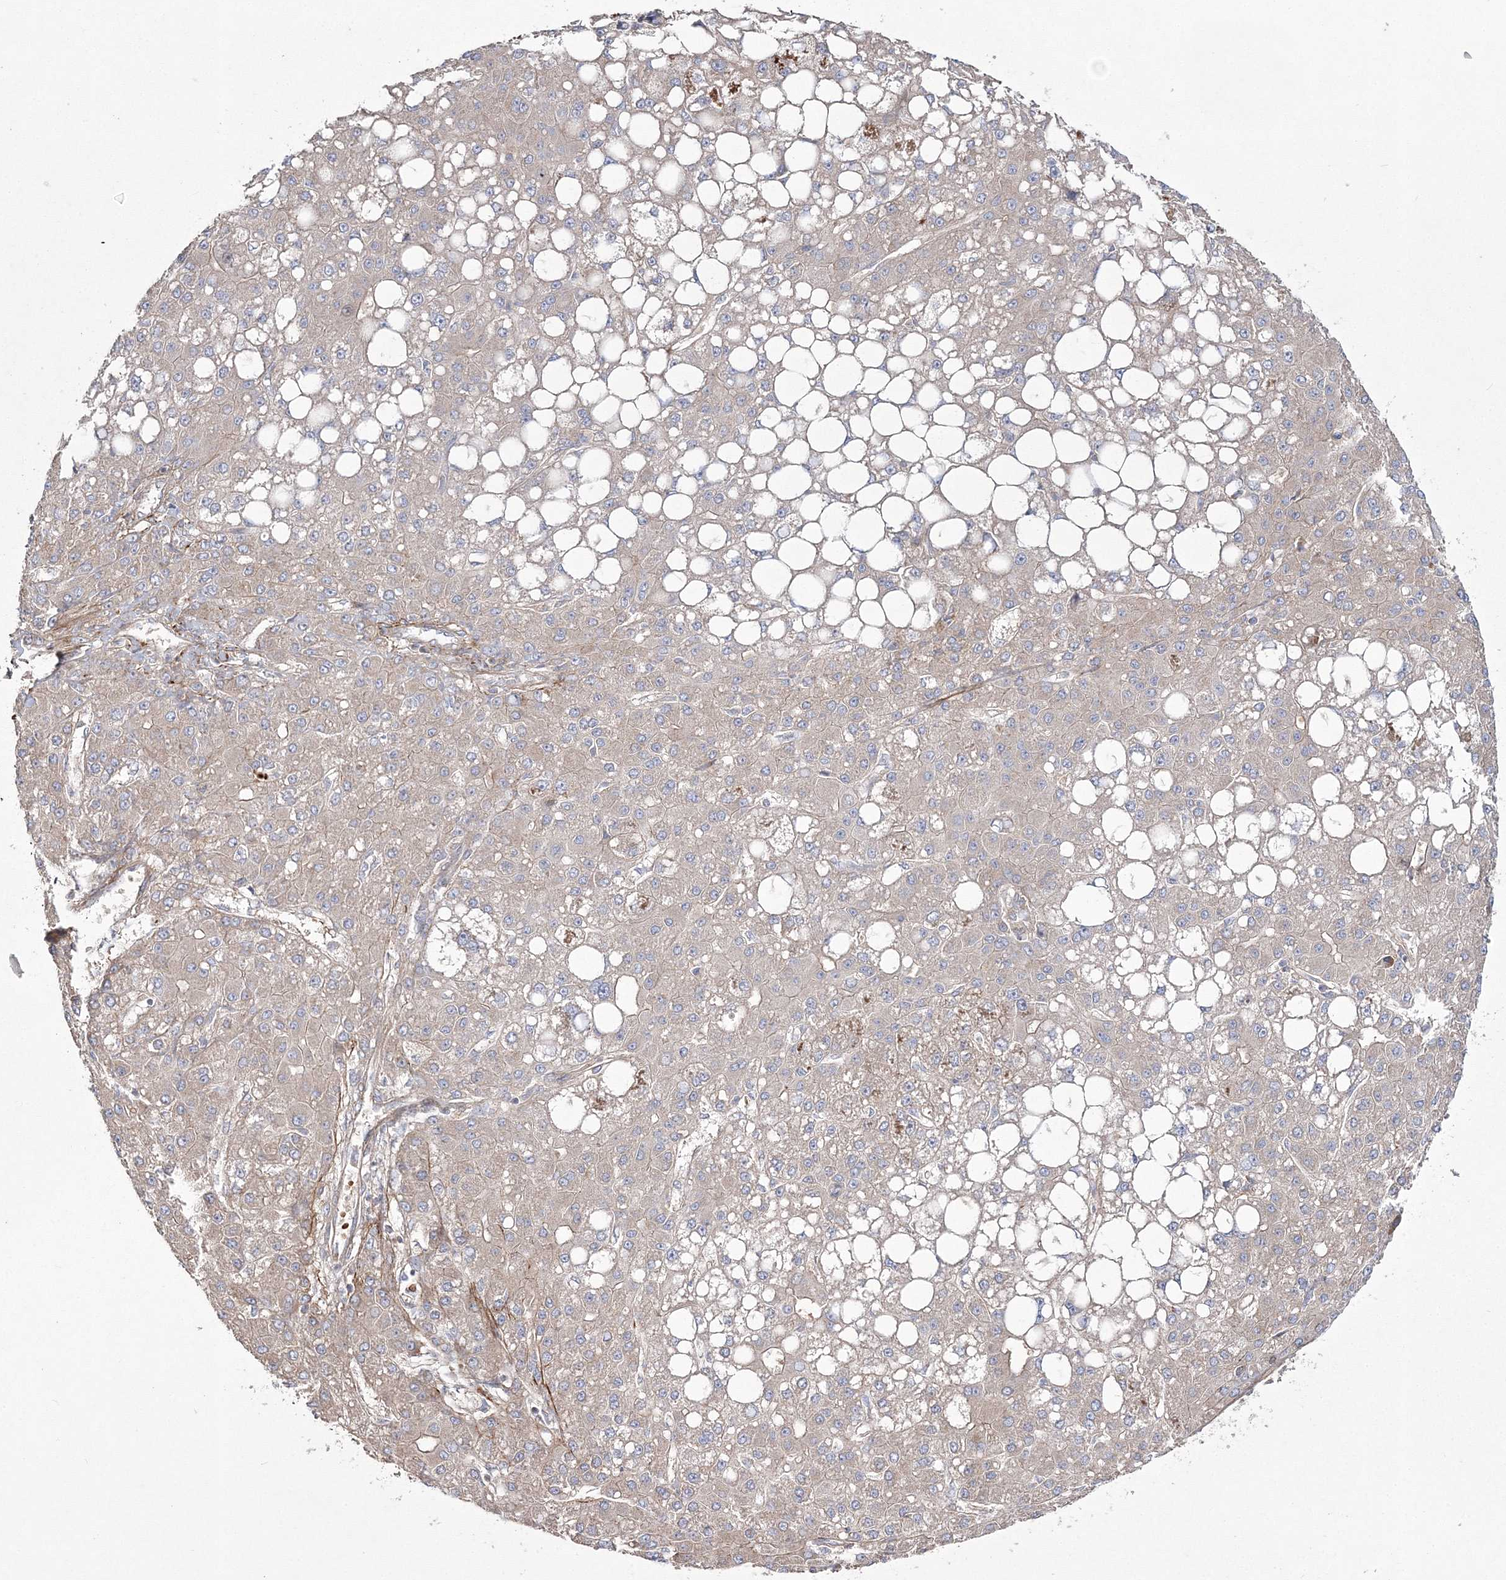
{"staining": {"intensity": "negative", "quantity": "none", "location": "none"}, "tissue": "liver cancer", "cell_type": "Tumor cells", "image_type": "cancer", "snomed": [{"axis": "morphology", "description": "Carcinoma, Hepatocellular, NOS"}, {"axis": "topography", "description": "Liver"}], "caption": "Immunohistochemistry photomicrograph of neoplastic tissue: liver cancer stained with DAB displays no significant protein expression in tumor cells.", "gene": "ZSWIM6", "patient": {"sex": "male", "age": 67}}